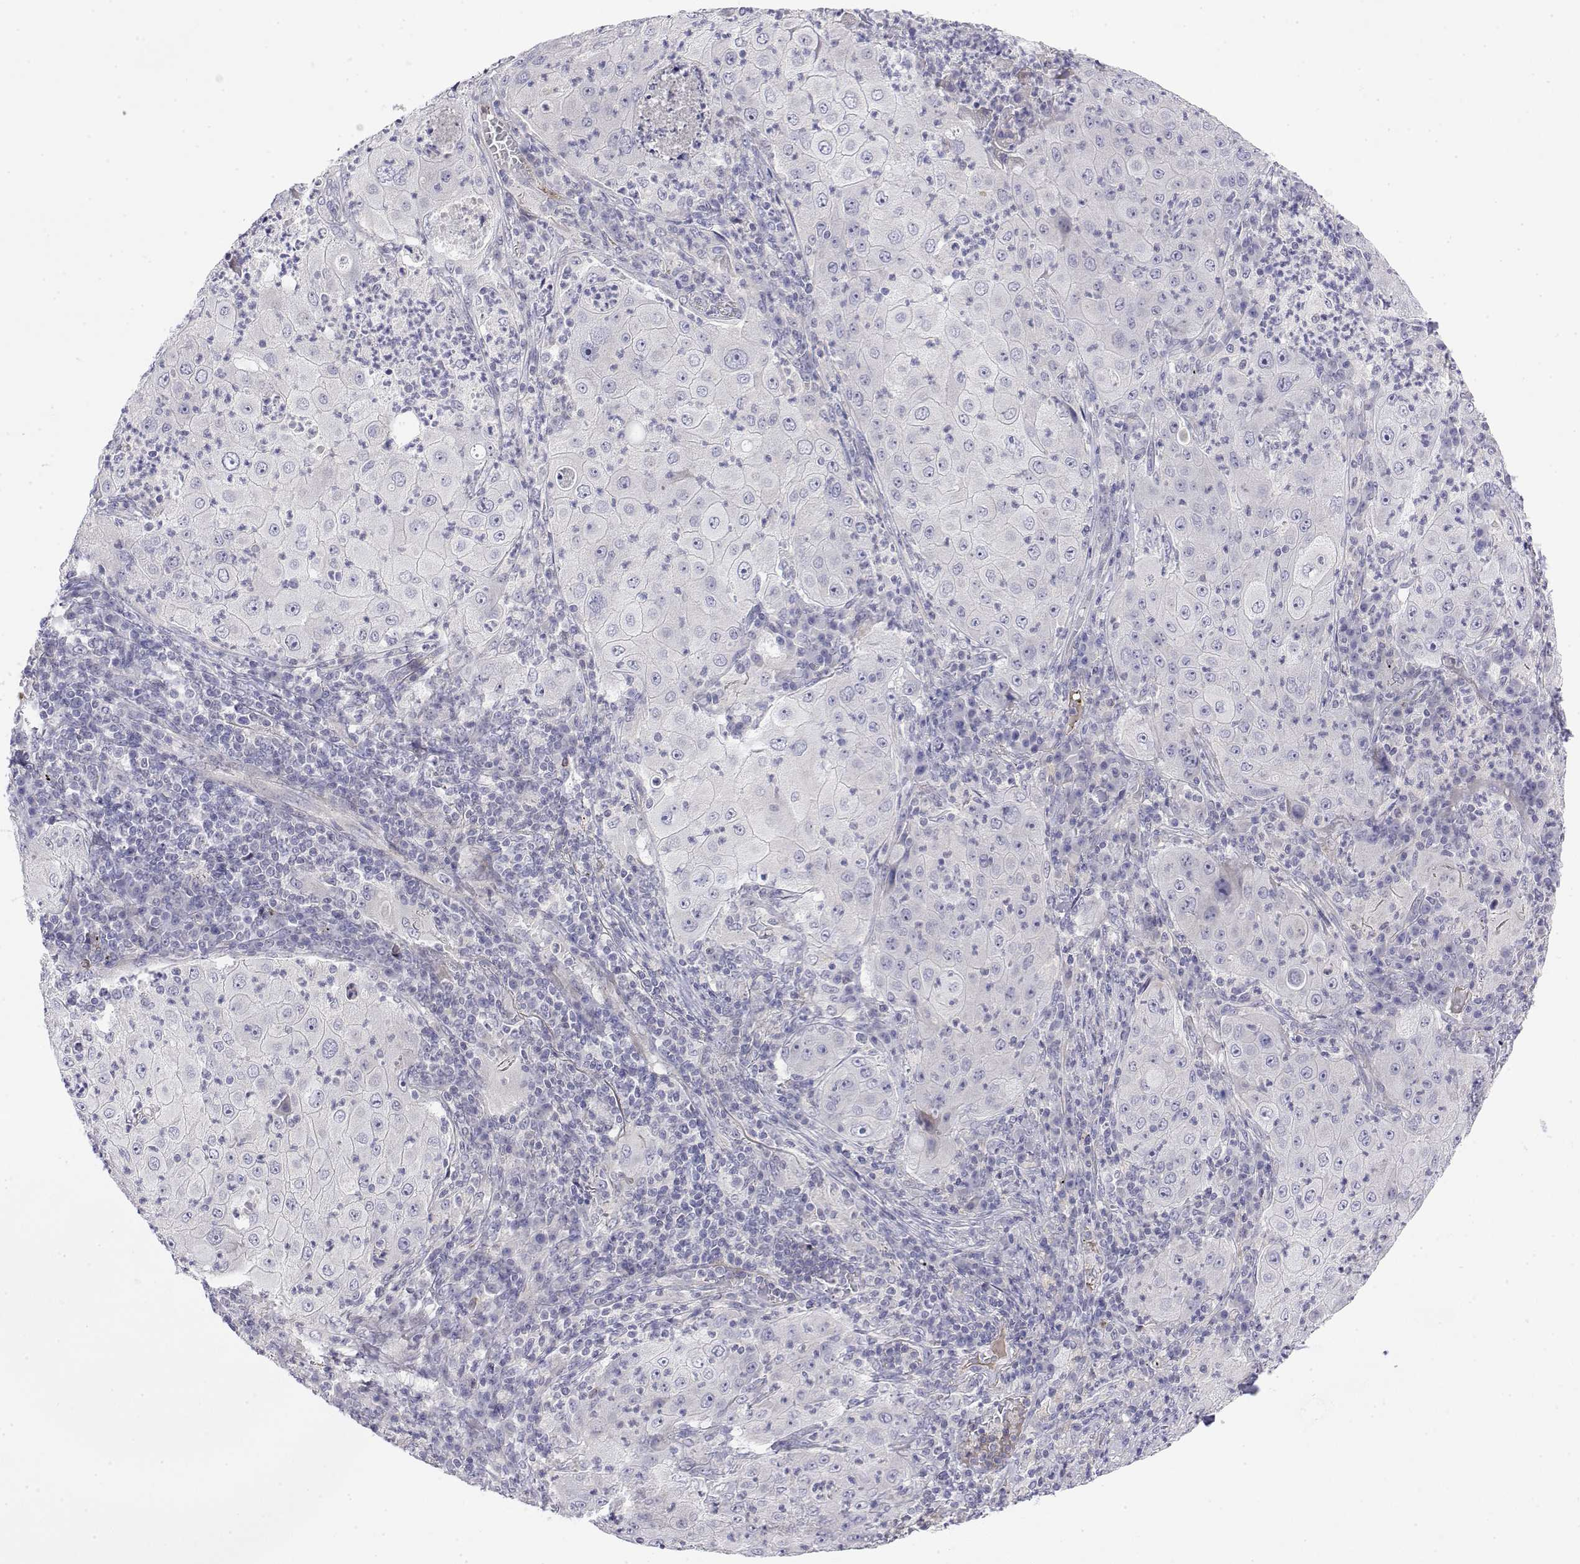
{"staining": {"intensity": "negative", "quantity": "none", "location": "none"}, "tissue": "lung cancer", "cell_type": "Tumor cells", "image_type": "cancer", "snomed": [{"axis": "morphology", "description": "Squamous cell carcinoma, NOS"}, {"axis": "topography", "description": "Lung"}], "caption": "A high-resolution histopathology image shows immunohistochemistry (IHC) staining of lung squamous cell carcinoma, which reveals no significant staining in tumor cells.", "gene": "GGACT", "patient": {"sex": "female", "age": 59}}